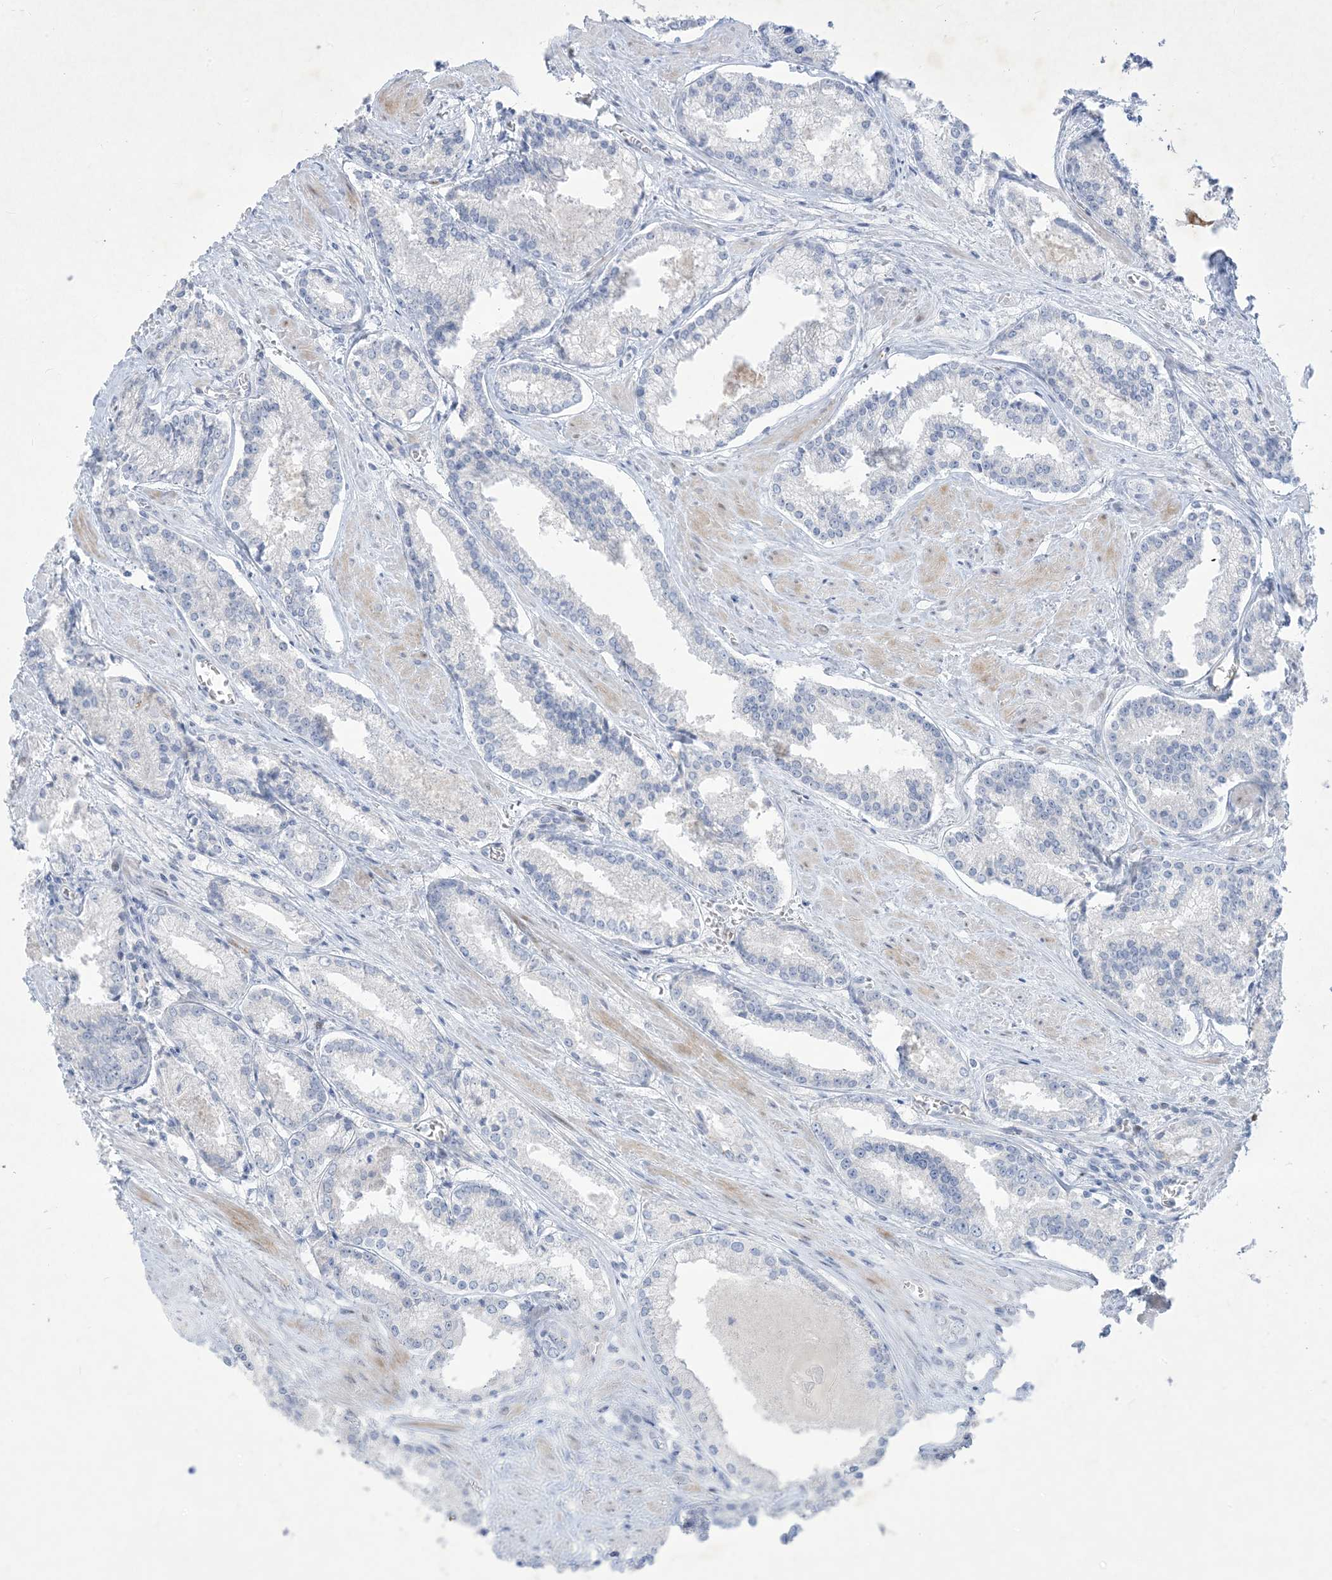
{"staining": {"intensity": "negative", "quantity": "none", "location": "none"}, "tissue": "prostate cancer", "cell_type": "Tumor cells", "image_type": "cancer", "snomed": [{"axis": "morphology", "description": "Adenocarcinoma, Low grade"}, {"axis": "topography", "description": "Prostate"}], "caption": "Tumor cells show no significant staining in adenocarcinoma (low-grade) (prostate).", "gene": "B3GNT7", "patient": {"sex": "male", "age": 54}}